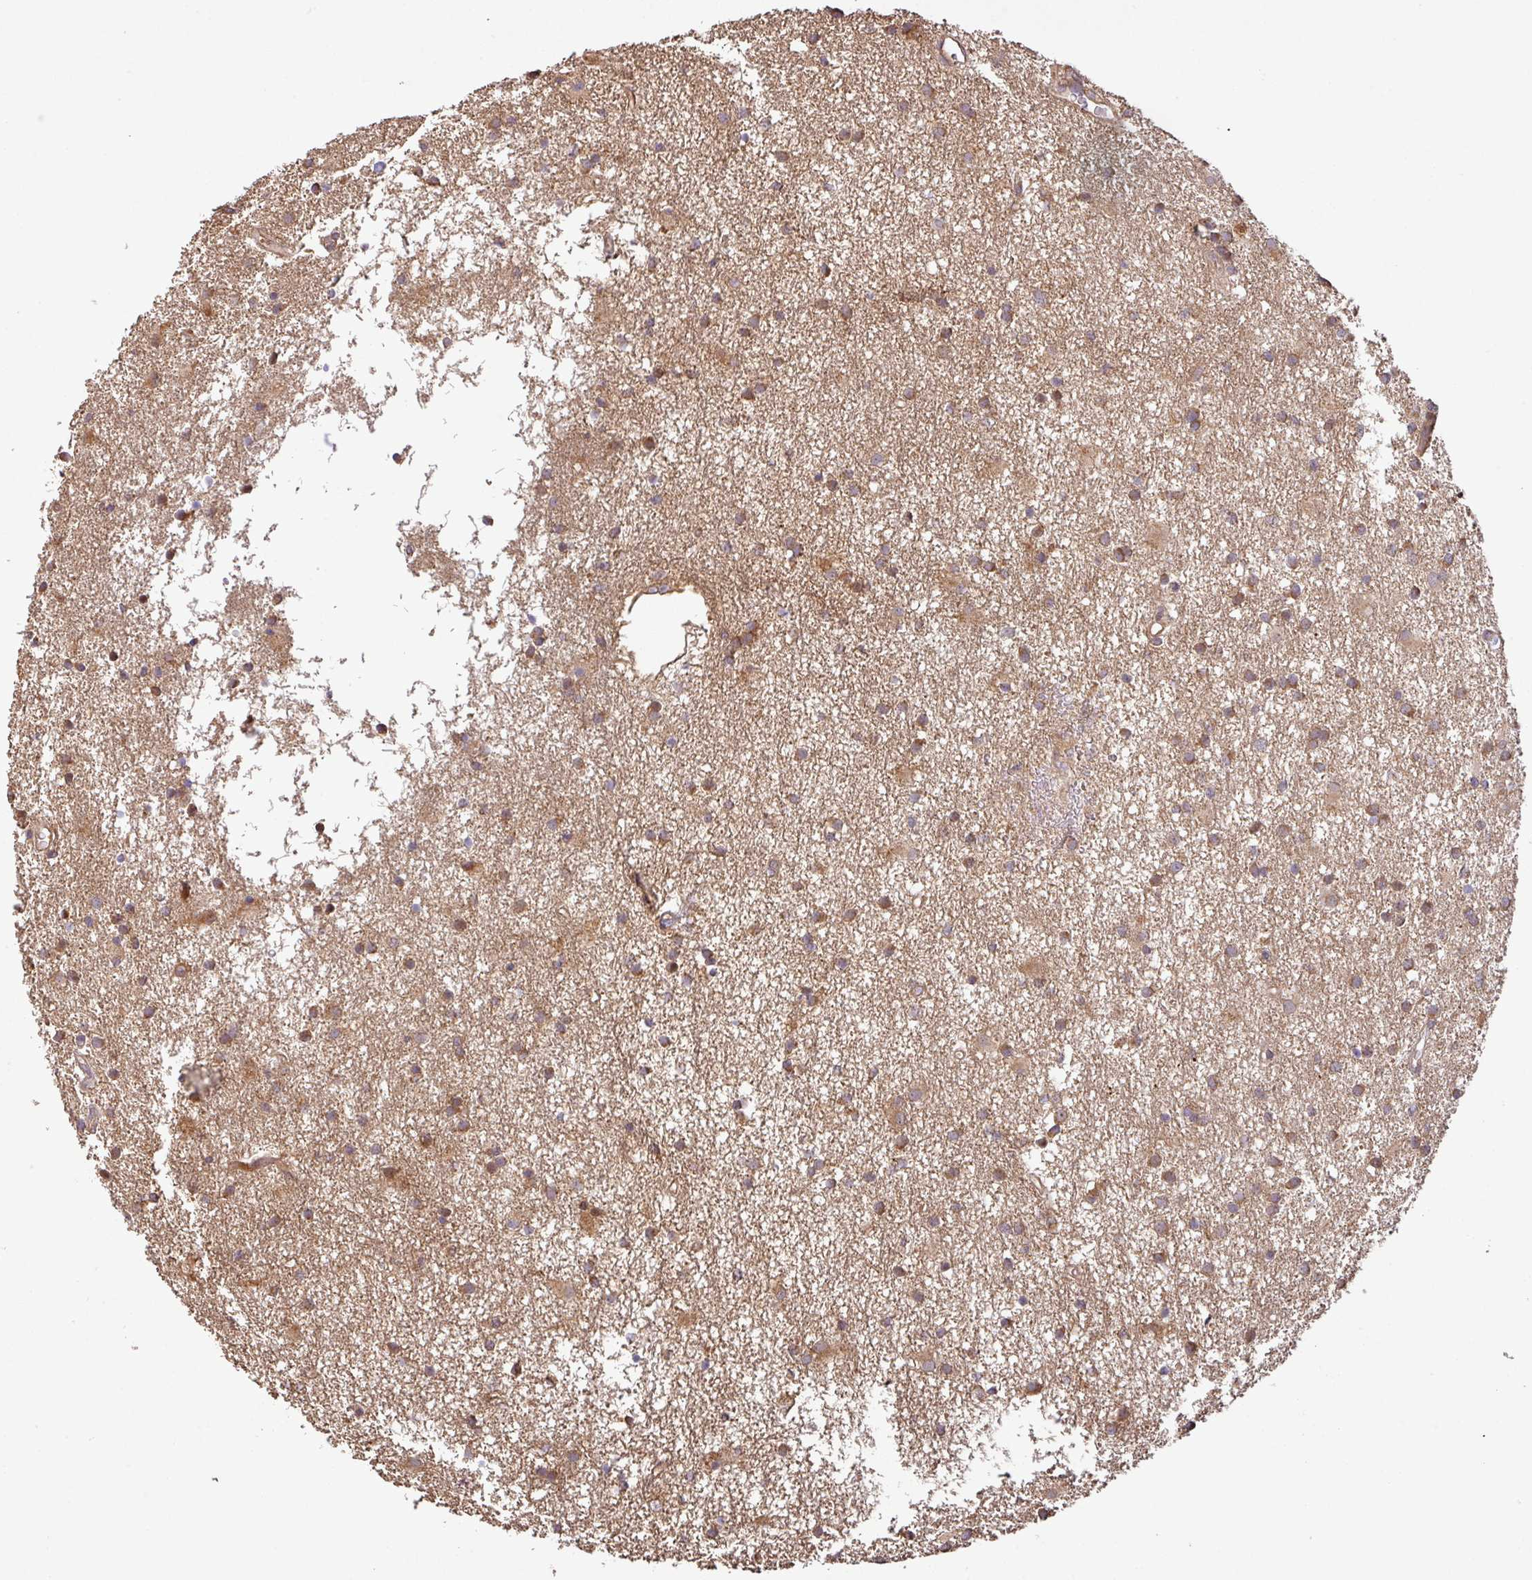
{"staining": {"intensity": "moderate", "quantity": ">75%", "location": "cytoplasmic/membranous"}, "tissue": "glioma", "cell_type": "Tumor cells", "image_type": "cancer", "snomed": [{"axis": "morphology", "description": "Glioma, malignant, High grade"}, {"axis": "topography", "description": "Brain"}], "caption": "Tumor cells reveal moderate cytoplasmic/membranous expression in about >75% of cells in high-grade glioma (malignant).", "gene": "ART1", "patient": {"sex": "male", "age": 77}}